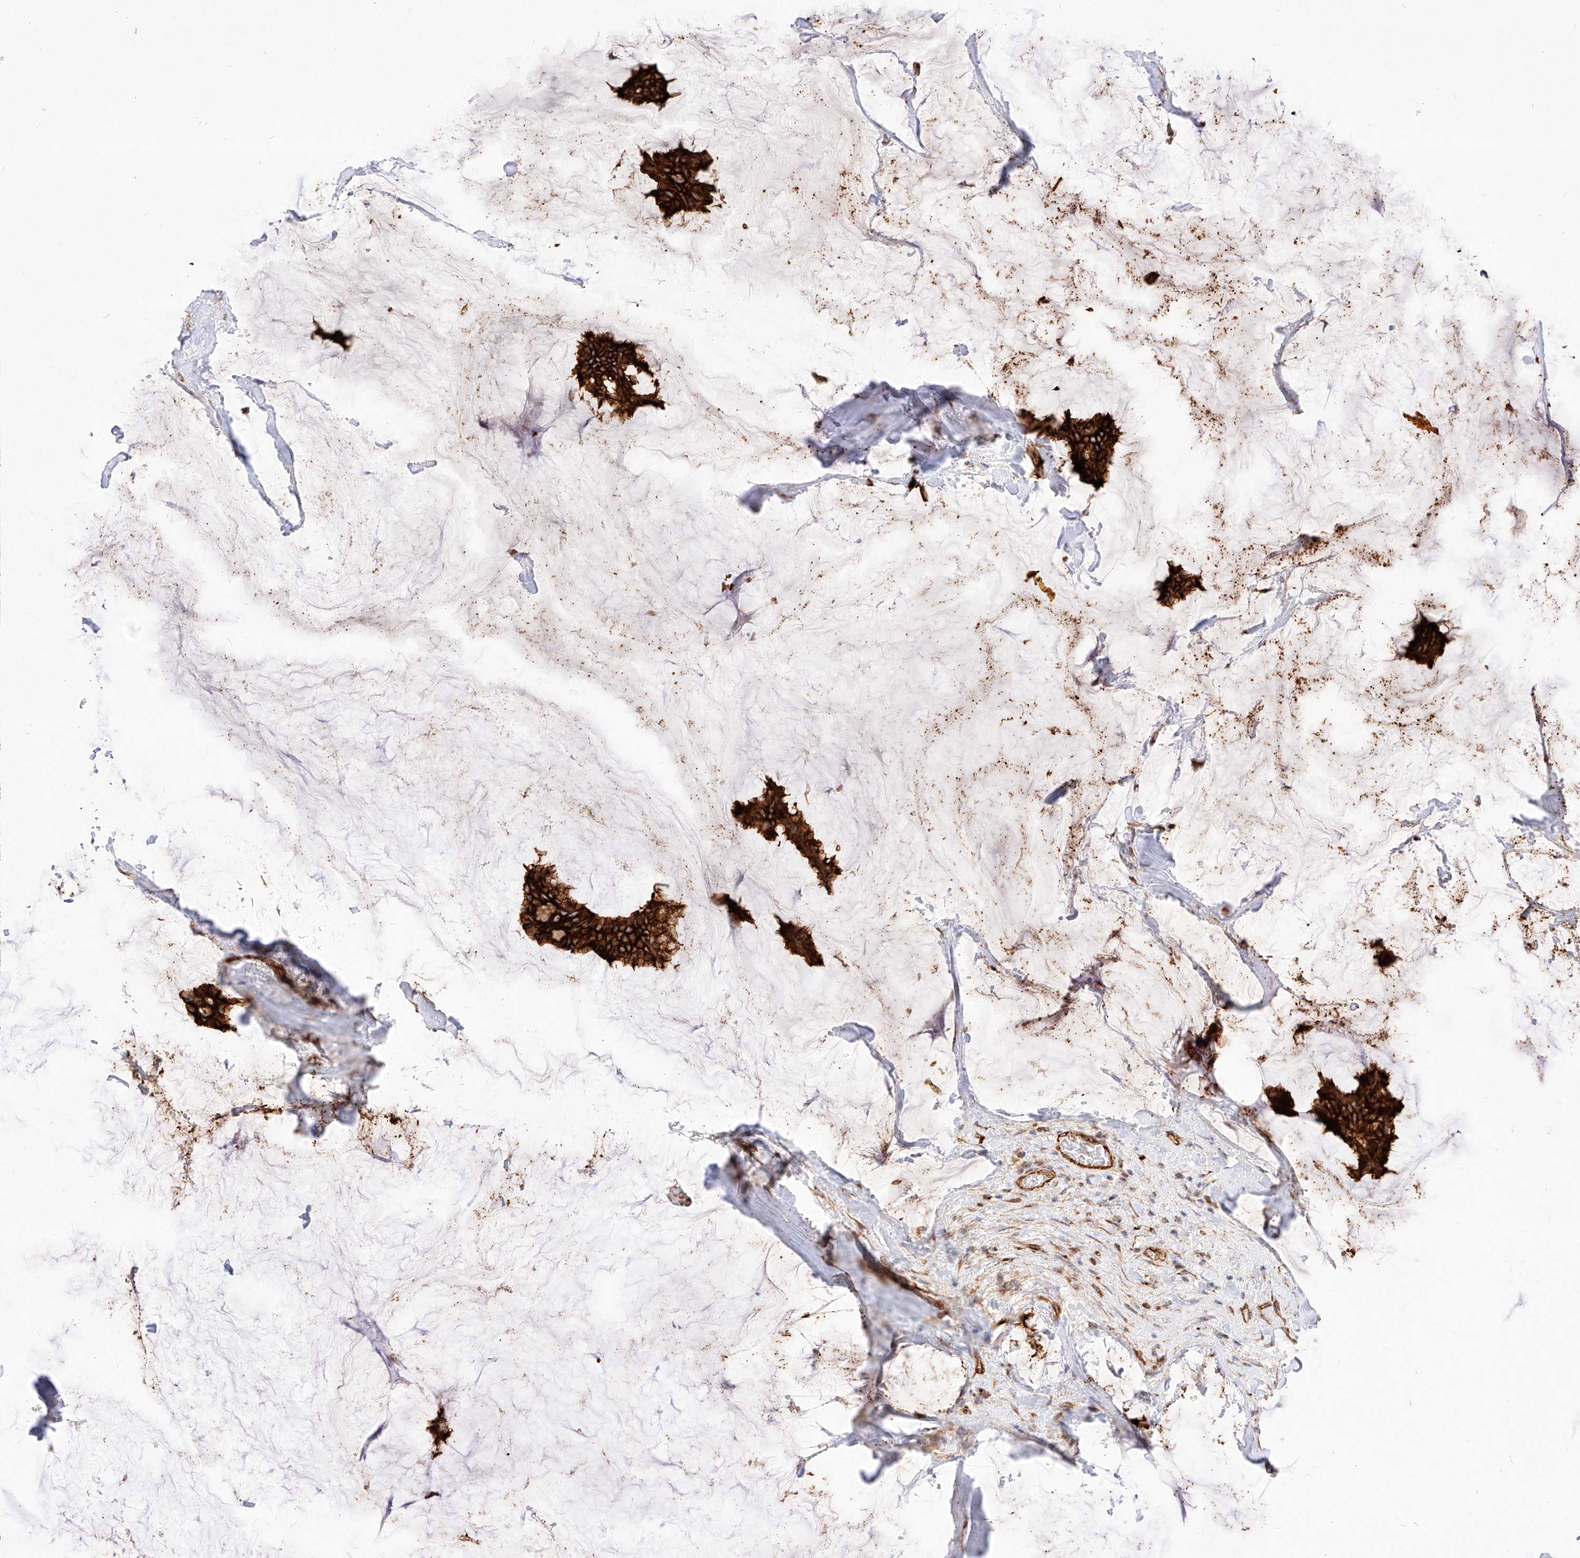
{"staining": {"intensity": "strong", "quantity": ">75%", "location": "cytoplasmic/membranous"}, "tissue": "breast cancer", "cell_type": "Tumor cells", "image_type": "cancer", "snomed": [{"axis": "morphology", "description": "Duct carcinoma"}, {"axis": "topography", "description": "Breast"}], "caption": "An image of breast cancer (infiltrating ductal carcinoma) stained for a protein reveals strong cytoplasmic/membranous brown staining in tumor cells. Using DAB (3,3'-diaminobenzidine) (brown) and hematoxylin (blue) stains, captured at high magnification using brightfield microscopy.", "gene": "CSGALNACT2", "patient": {"sex": "female", "age": 93}}